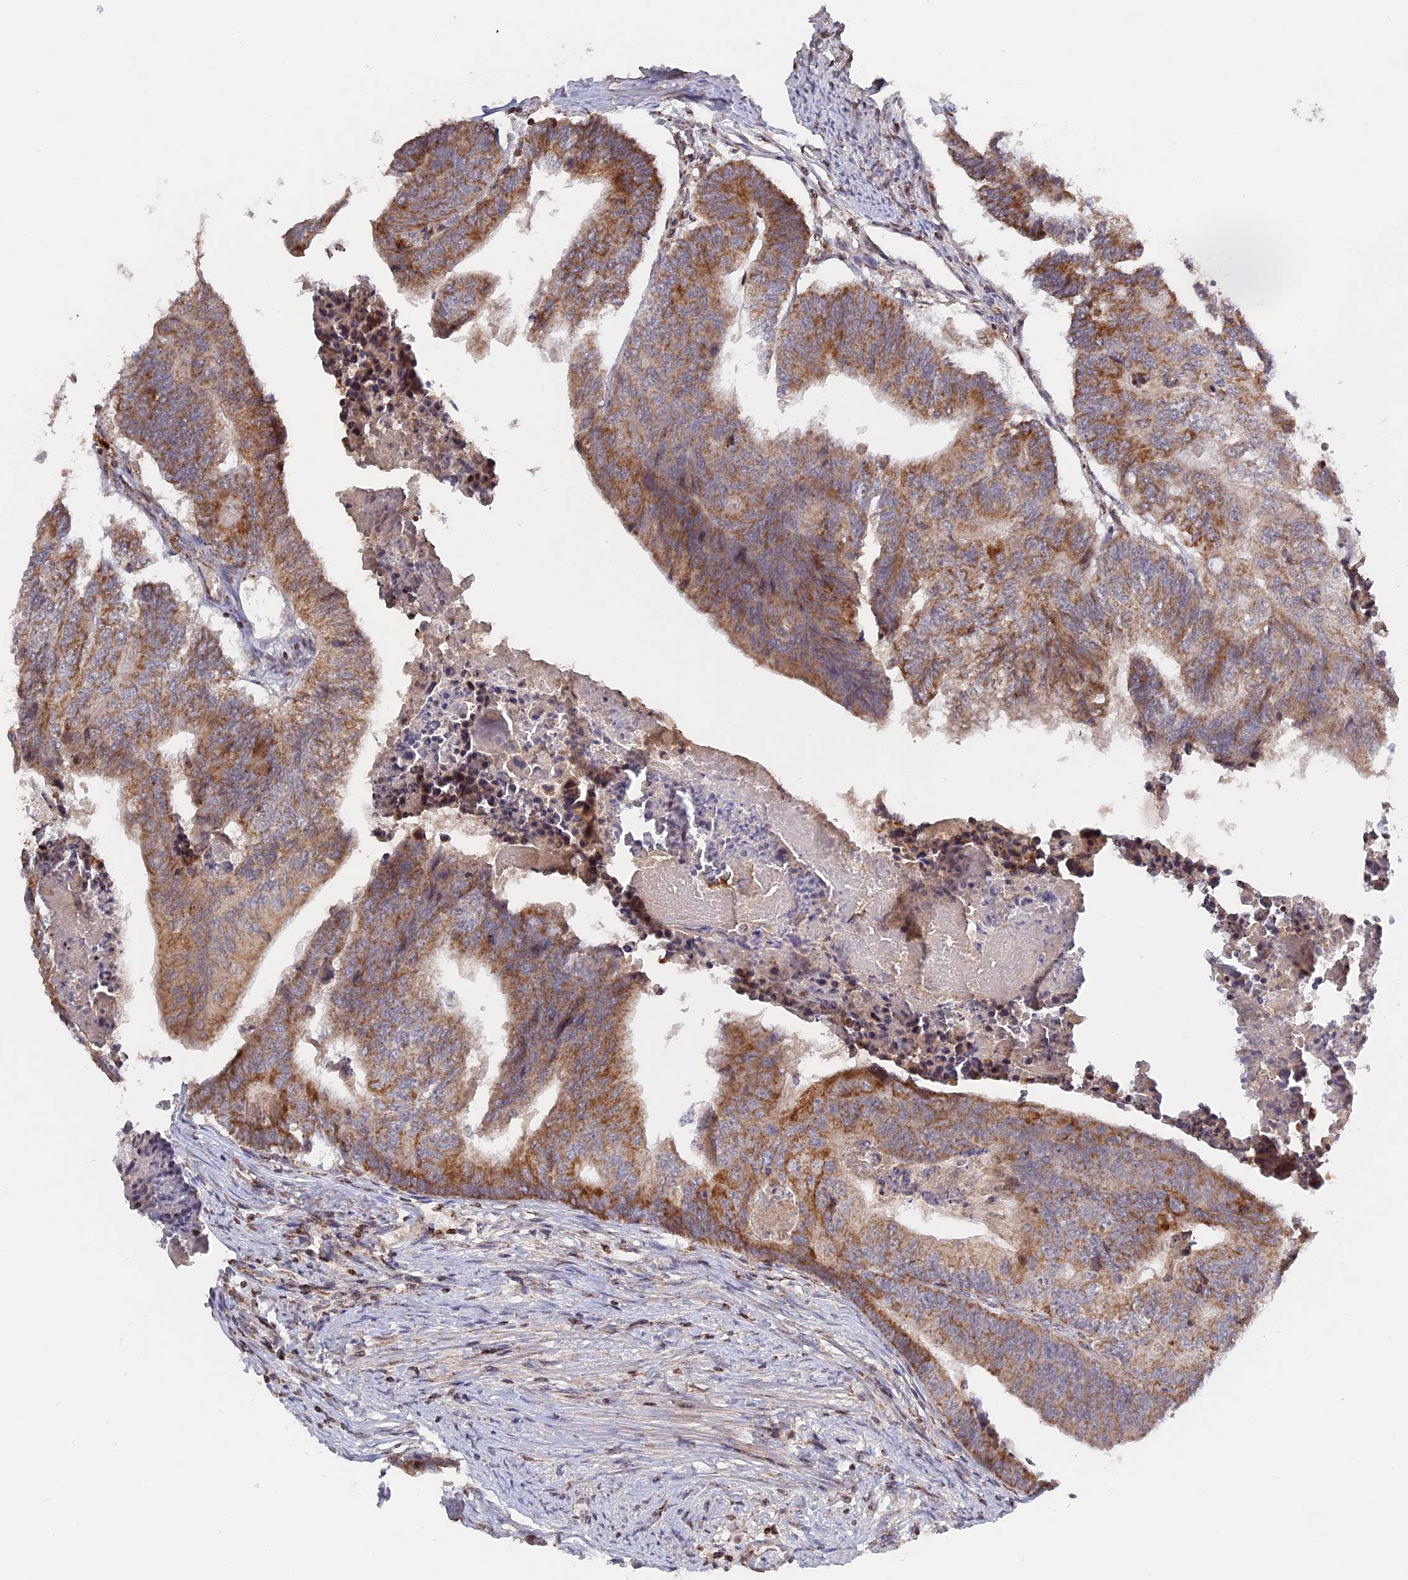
{"staining": {"intensity": "moderate", "quantity": ">75%", "location": "cytoplasmic/membranous"}, "tissue": "colorectal cancer", "cell_type": "Tumor cells", "image_type": "cancer", "snomed": [{"axis": "morphology", "description": "Adenocarcinoma, NOS"}, {"axis": "topography", "description": "Colon"}], "caption": "This photomicrograph shows immunohistochemistry (IHC) staining of human colorectal adenocarcinoma, with medium moderate cytoplasmic/membranous staining in about >75% of tumor cells.", "gene": "MPV17L", "patient": {"sex": "female", "age": 67}}